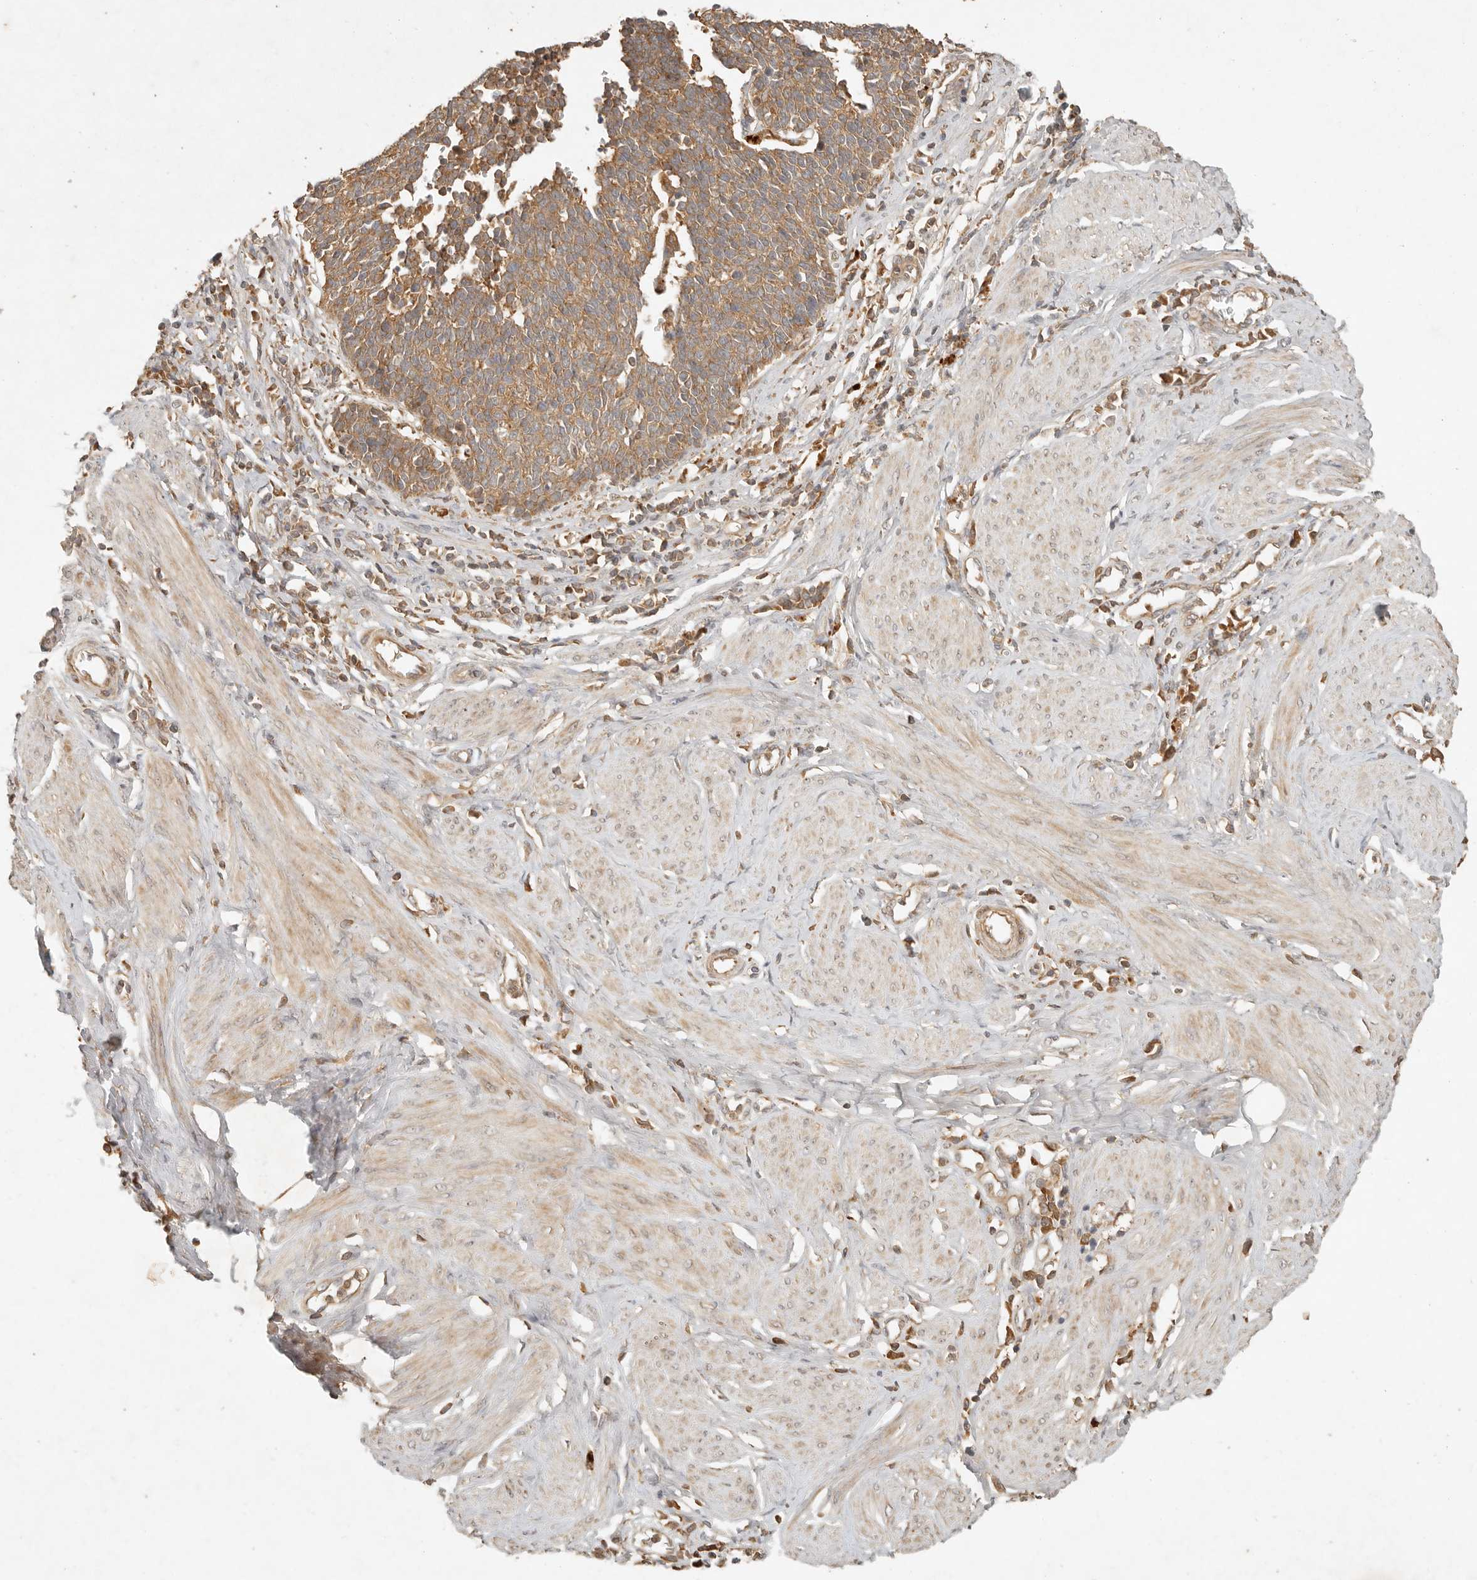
{"staining": {"intensity": "moderate", "quantity": ">75%", "location": "cytoplasmic/membranous"}, "tissue": "cervical cancer", "cell_type": "Tumor cells", "image_type": "cancer", "snomed": [{"axis": "morphology", "description": "Normal tissue, NOS"}, {"axis": "morphology", "description": "Squamous cell carcinoma, NOS"}, {"axis": "topography", "description": "Cervix"}], "caption": "Cervical cancer (squamous cell carcinoma) stained for a protein (brown) demonstrates moderate cytoplasmic/membranous positive expression in about >75% of tumor cells.", "gene": "ANKRD61", "patient": {"sex": "female", "age": 35}}